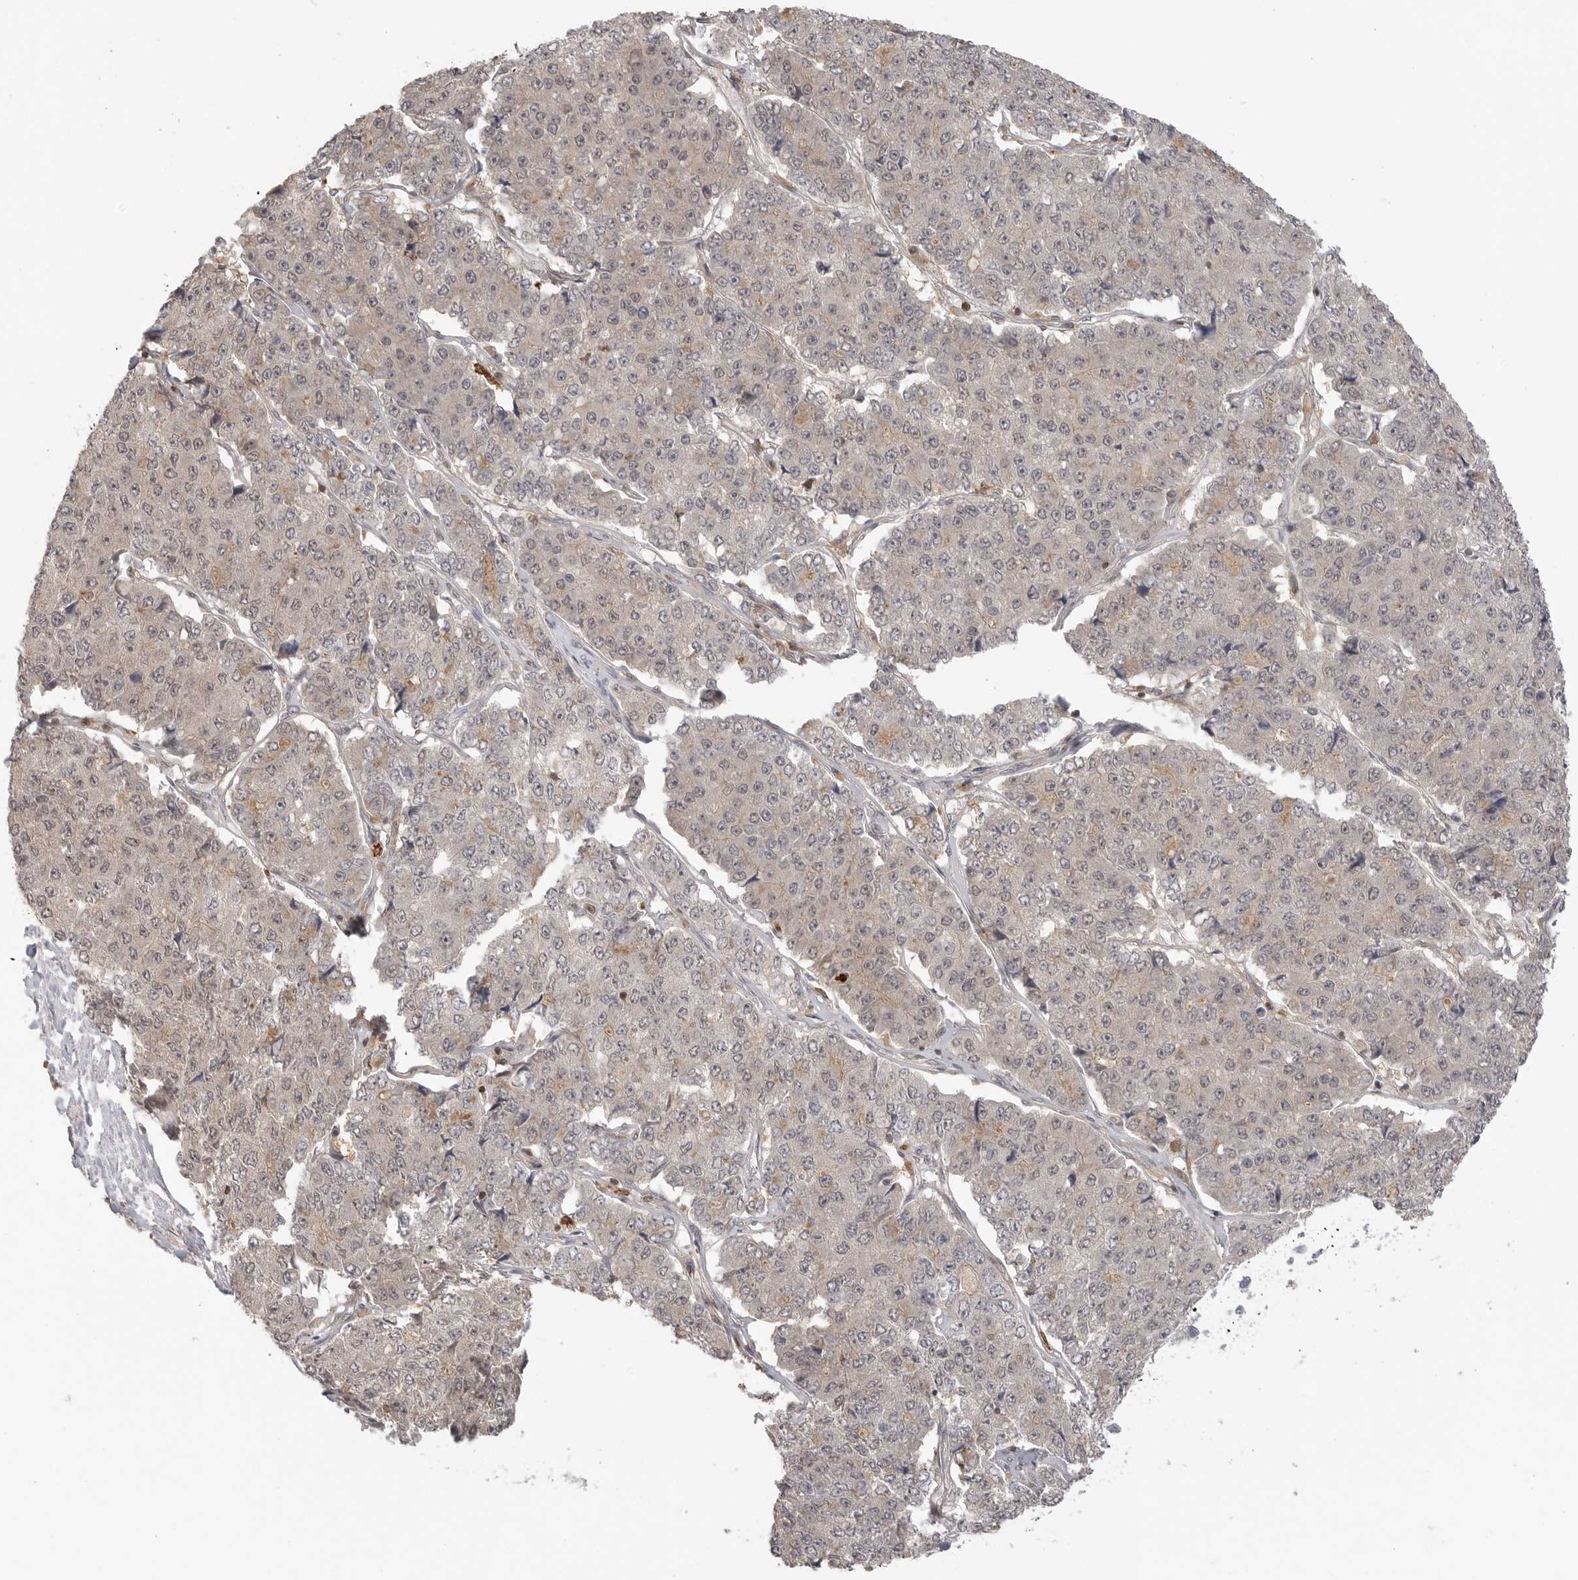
{"staining": {"intensity": "weak", "quantity": "<25%", "location": "cytoplasmic/membranous"}, "tissue": "pancreatic cancer", "cell_type": "Tumor cells", "image_type": "cancer", "snomed": [{"axis": "morphology", "description": "Adenocarcinoma, NOS"}, {"axis": "topography", "description": "Pancreas"}], "caption": "The immunohistochemistry histopathology image has no significant positivity in tumor cells of pancreatic adenocarcinoma tissue.", "gene": "DBNL", "patient": {"sex": "male", "age": 50}}